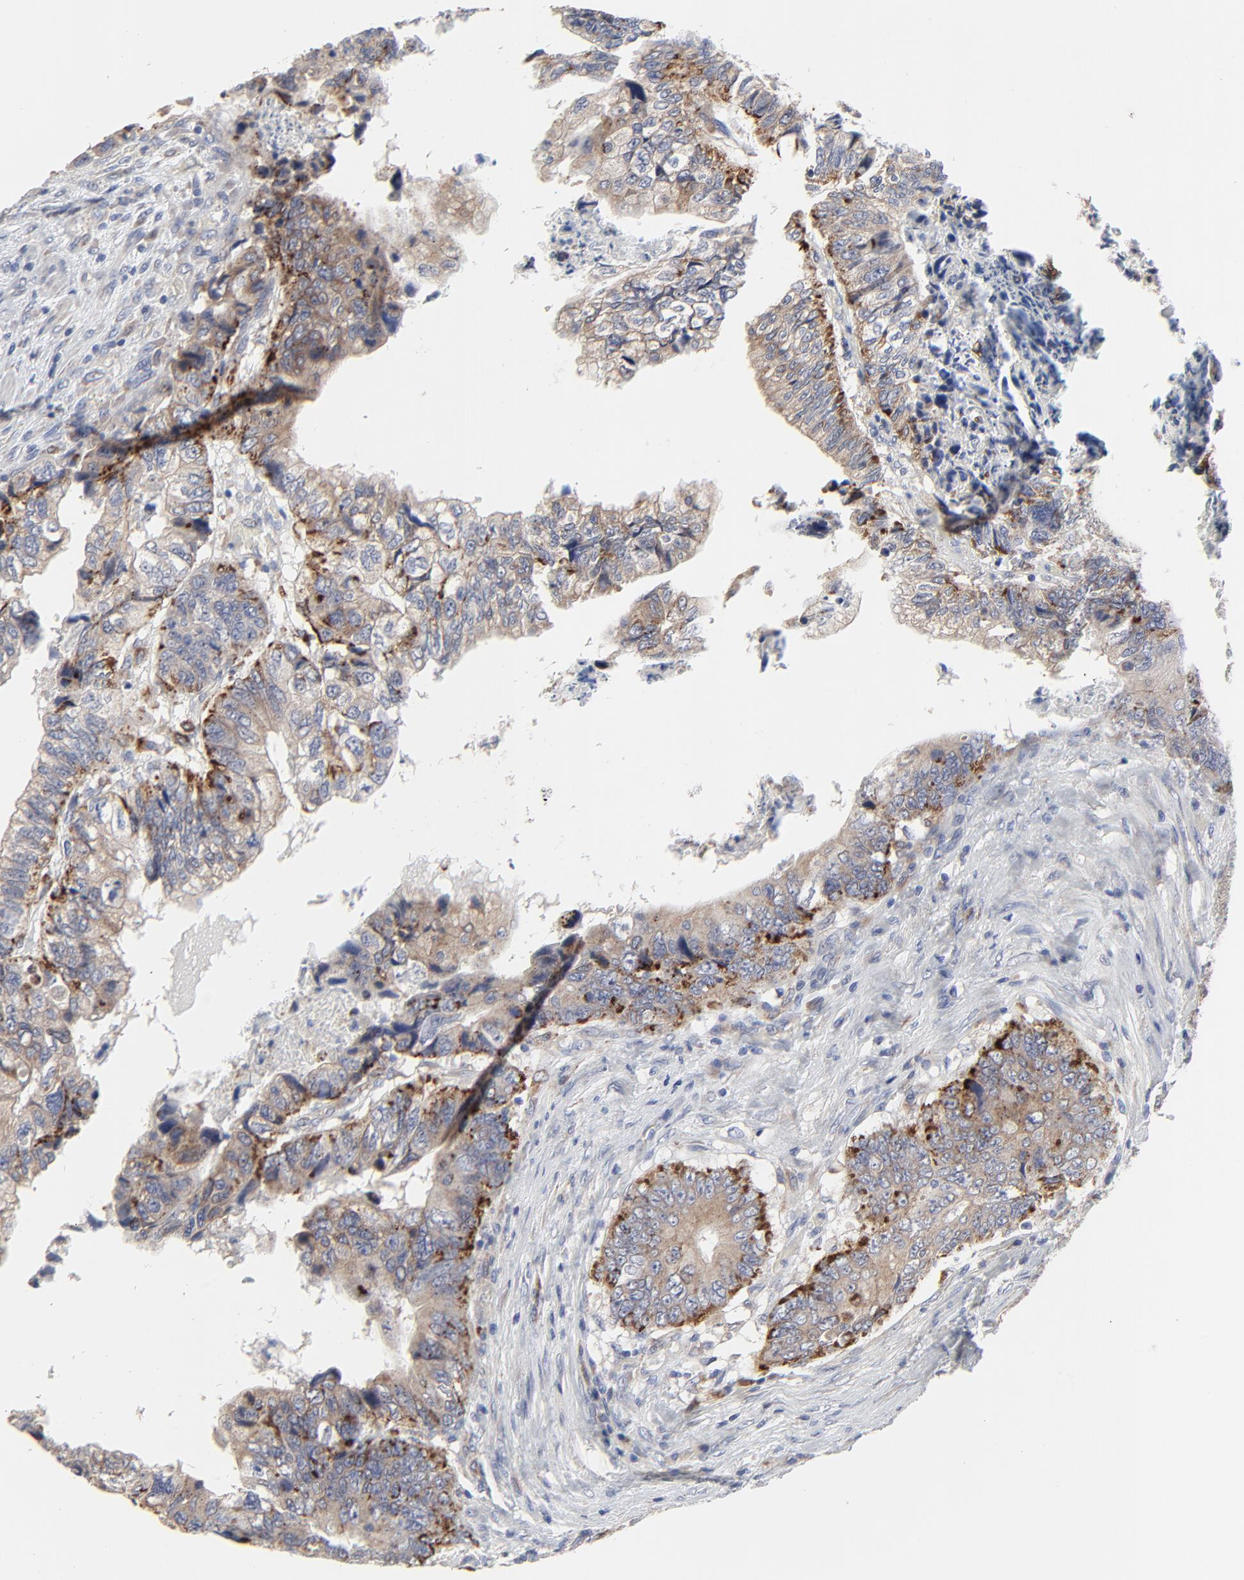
{"staining": {"intensity": "moderate", "quantity": ">75%", "location": "cytoplasmic/membranous"}, "tissue": "colorectal cancer", "cell_type": "Tumor cells", "image_type": "cancer", "snomed": [{"axis": "morphology", "description": "Adenocarcinoma, NOS"}, {"axis": "topography", "description": "Rectum"}], "caption": "Brown immunohistochemical staining in colorectal cancer demonstrates moderate cytoplasmic/membranous expression in about >75% of tumor cells.", "gene": "DHRSX", "patient": {"sex": "female", "age": 82}}